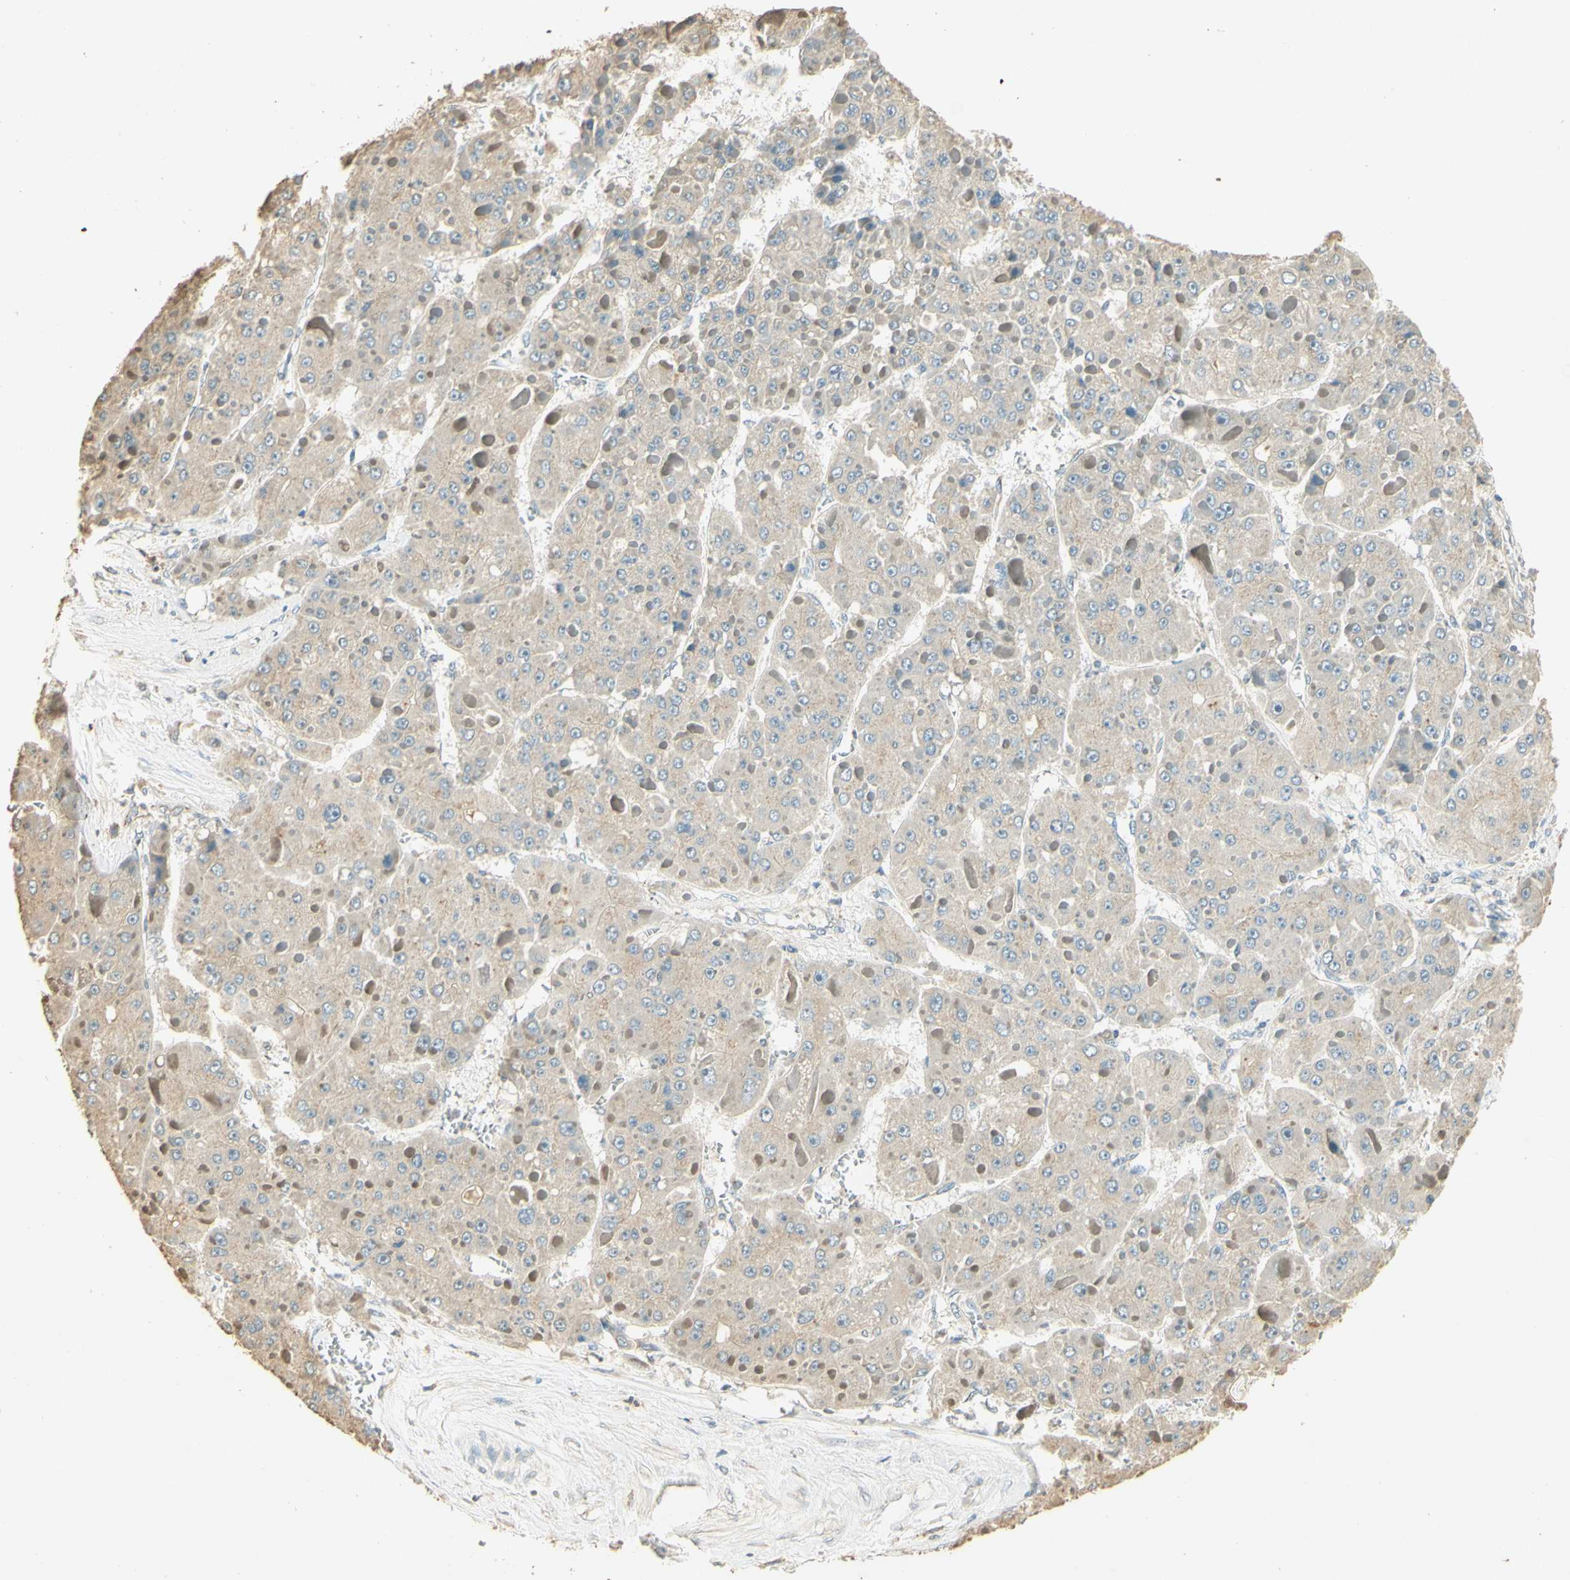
{"staining": {"intensity": "weak", "quantity": ">75%", "location": "cytoplasmic/membranous"}, "tissue": "liver cancer", "cell_type": "Tumor cells", "image_type": "cancer", "snomed": [{"axis": "morphology", "description": "Carcinoma, Hepatocellular, NOS"}, {"axis": "topography", "description": "Liver"}], "caption": "This histopathology image reveals IHC staining of liver hepatocellular carcinoma, with low weak cytoplasmic/membranous staining in about >75% of tumor cells.", "gene": "UXS1", "patient": {"sex": "female", "age": 73}}